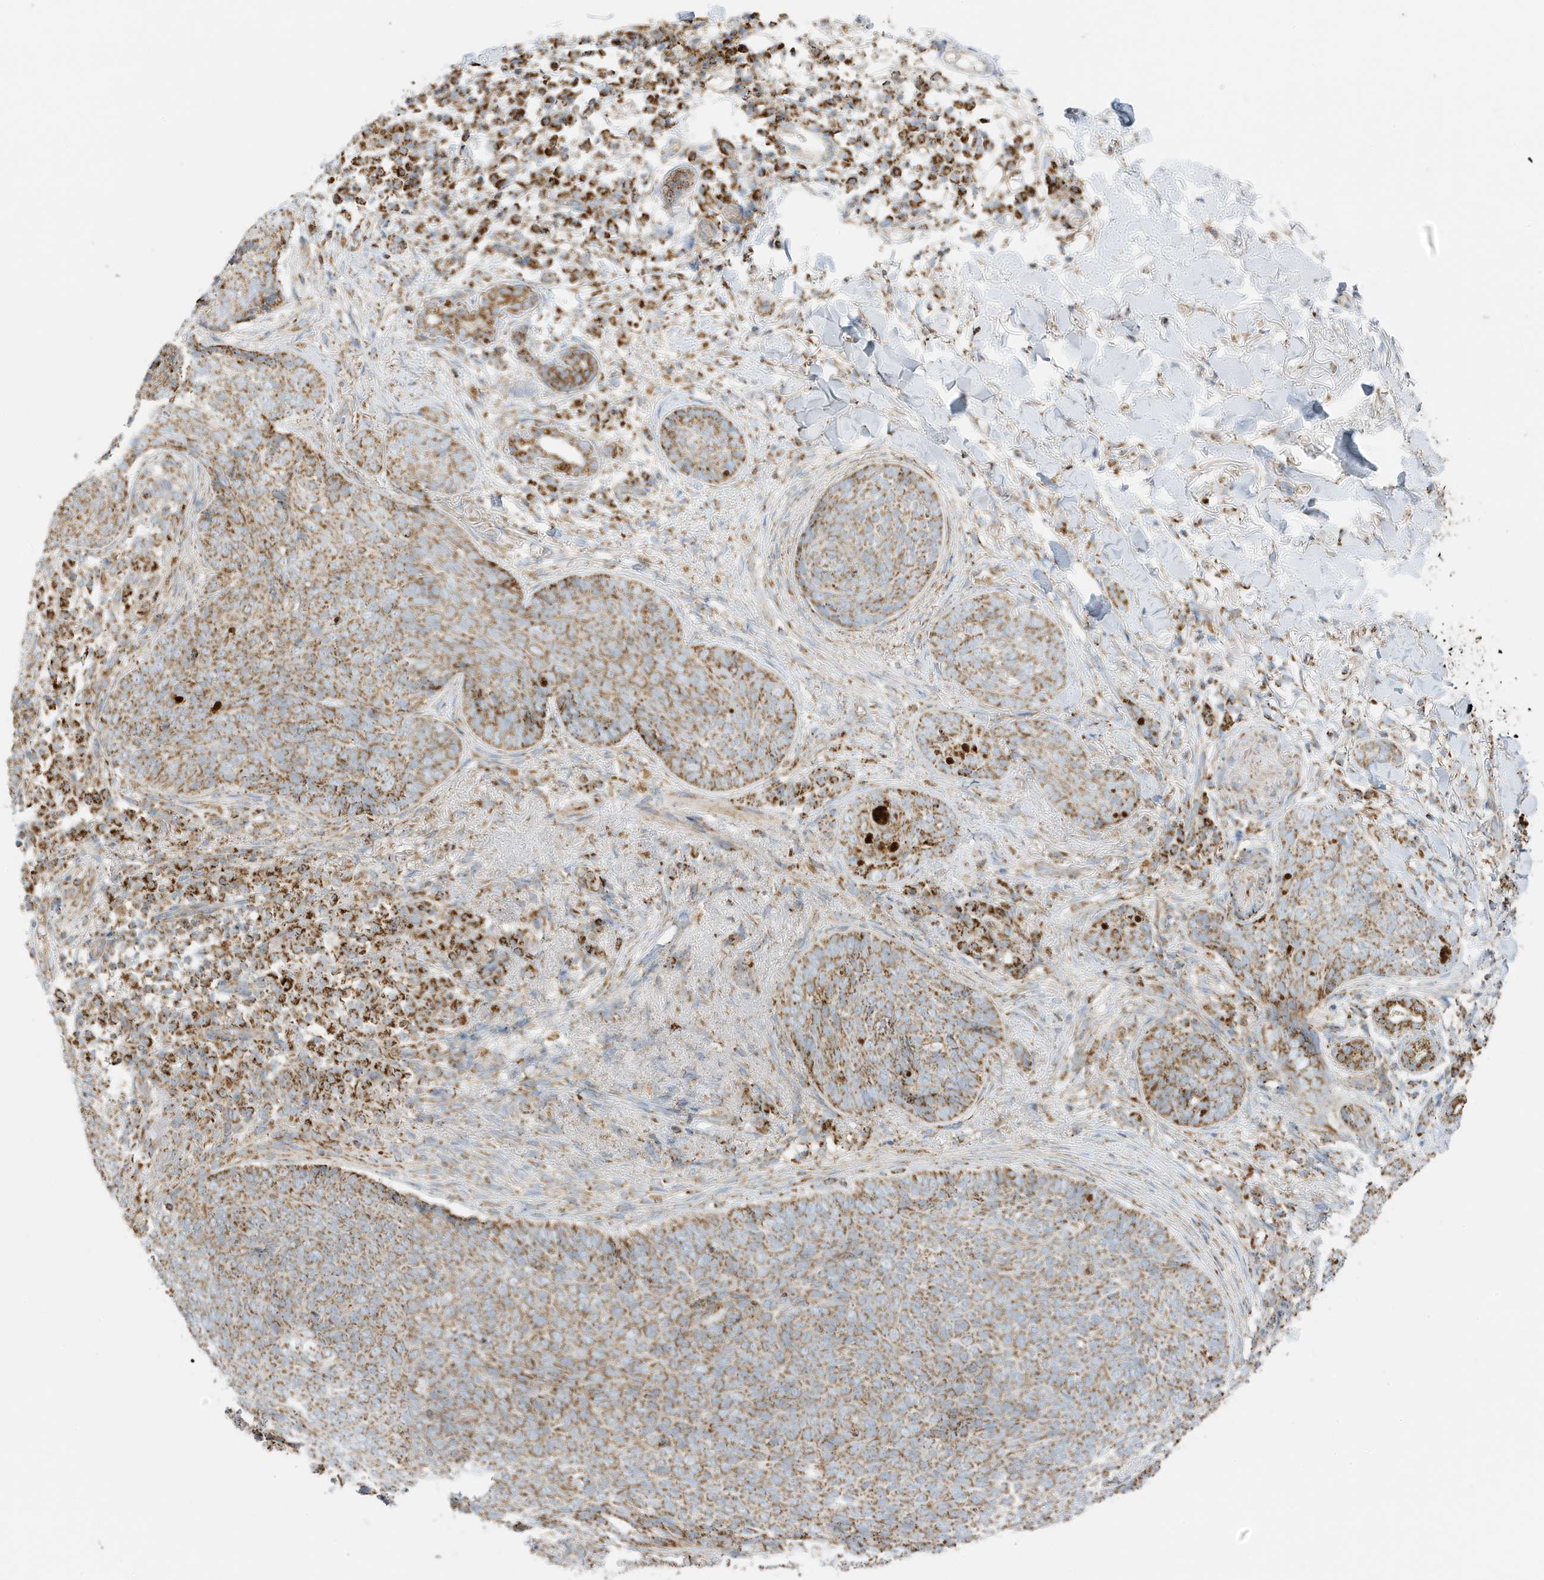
{"staining": {"intensity": "moderate", "quantity": ">75%", "location": "cytoplasmic/membranous"}, "tissue": "skin cancer", "cell_type": "Tumor cells", "image_type": "cancer", "snomed": [{"axis": "morphology", "description": "Basal cell carcinoma"}, {"axis": "topography", "description": "Skin"}], "caption": "This micrograph displays immunohistochemistry (IHC) staining of human skin cancer (basal cell carcinoma), with medium moderate cytoplasmic/membranous expression in approximately >75% of tumor cells.", "gene": "ATP5ME", "patient": {"sex": "male", "age": 85}}